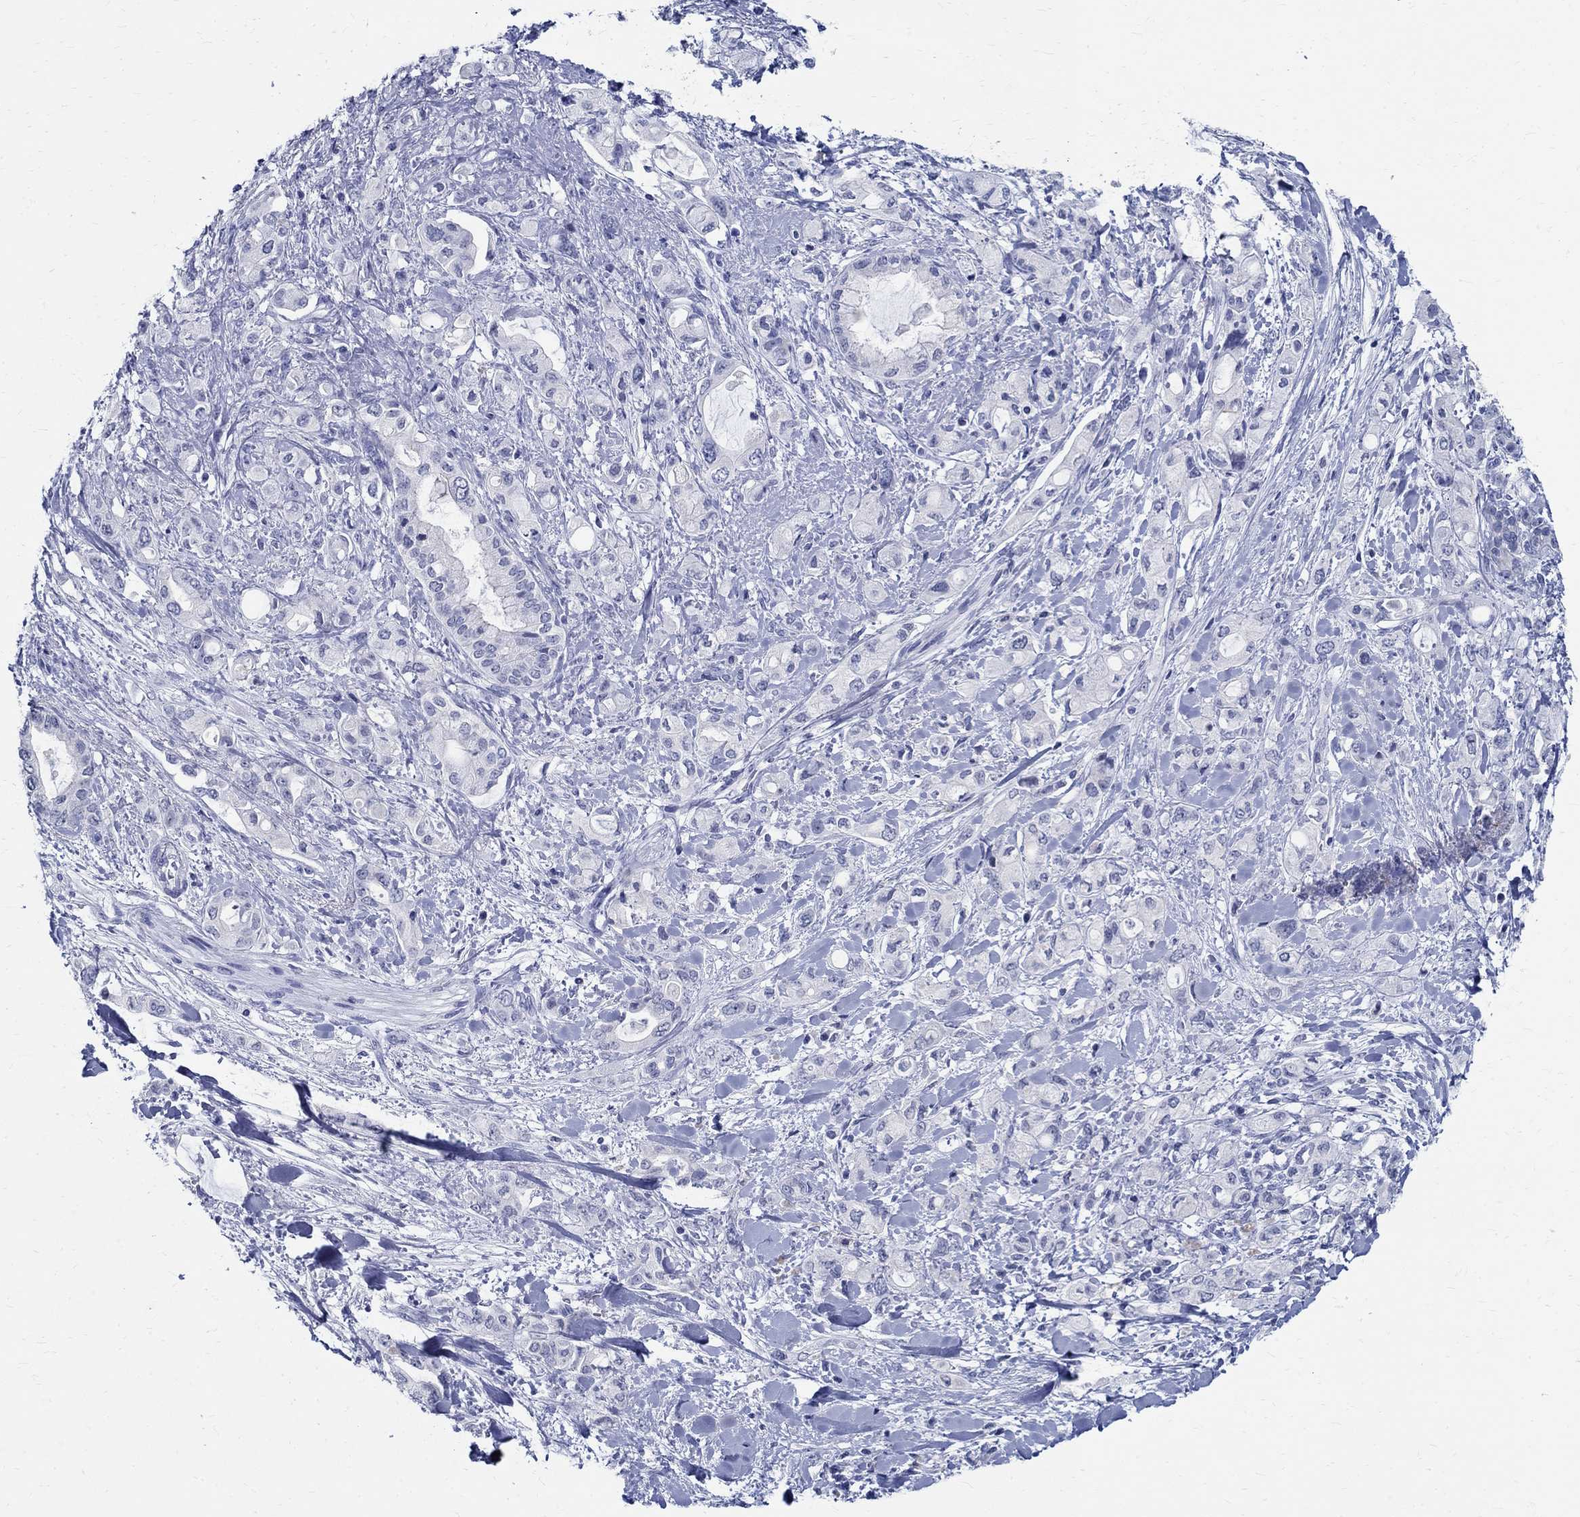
{"staining": {"intensity": "negative", "quantity": "none", "location": "none"}, "tissue": "pancreatic cancer", "cell_type": "Tumor cells", "image_type": "cancer", "snomed": [{"axis": "morphology", "description": "Adenocarcinoma, NOS"}, {"axis": "topography", "description": "Pancreas"}], "caption": "Immunohistochemical staining of human pancreatic cancer (adenocarcinoma) displays no significant positivity in tumor cells.", "gene": "BSPRY", "patient": {"sex": "female", "age": 56}}